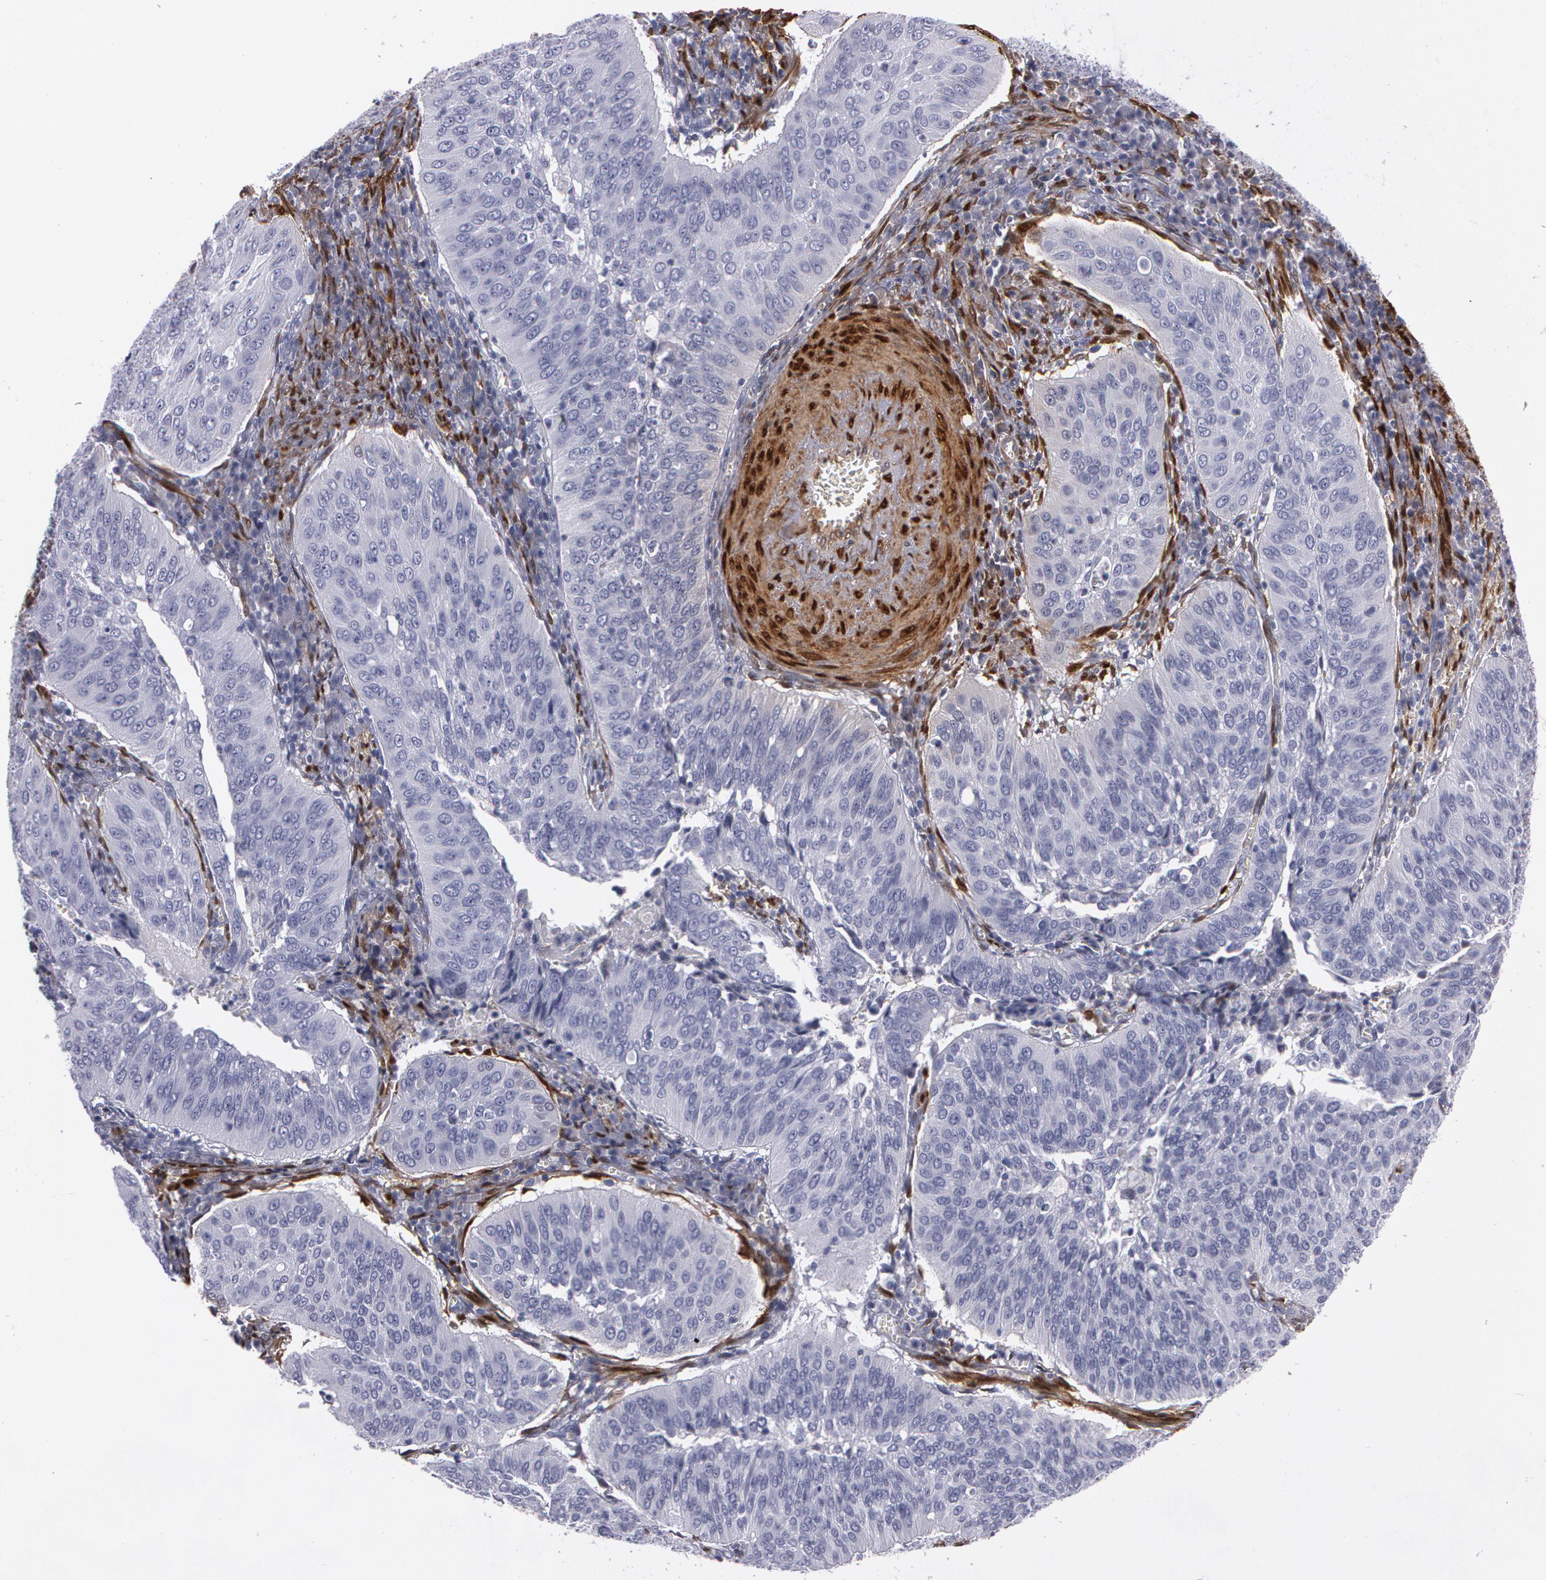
{"staining": {"intensity": "negative", "quantity": "none", "location": "none"}, "tissue": "cervical cancer", "cell_type": "Tumor cells", "image_type": "cancer", "snomed": [{"axis": "morphology", "description": "Squamous cell carcinoma, NOS"}, {"axis": "topography", "description": "Cervix"}], "caption": "A micrograph of human cervical cancer (squamous cell carcinoma) is negative for staining in tumor cells.", "gene": "TAGLN", "patient": {"sex": "female", "age": 39}}